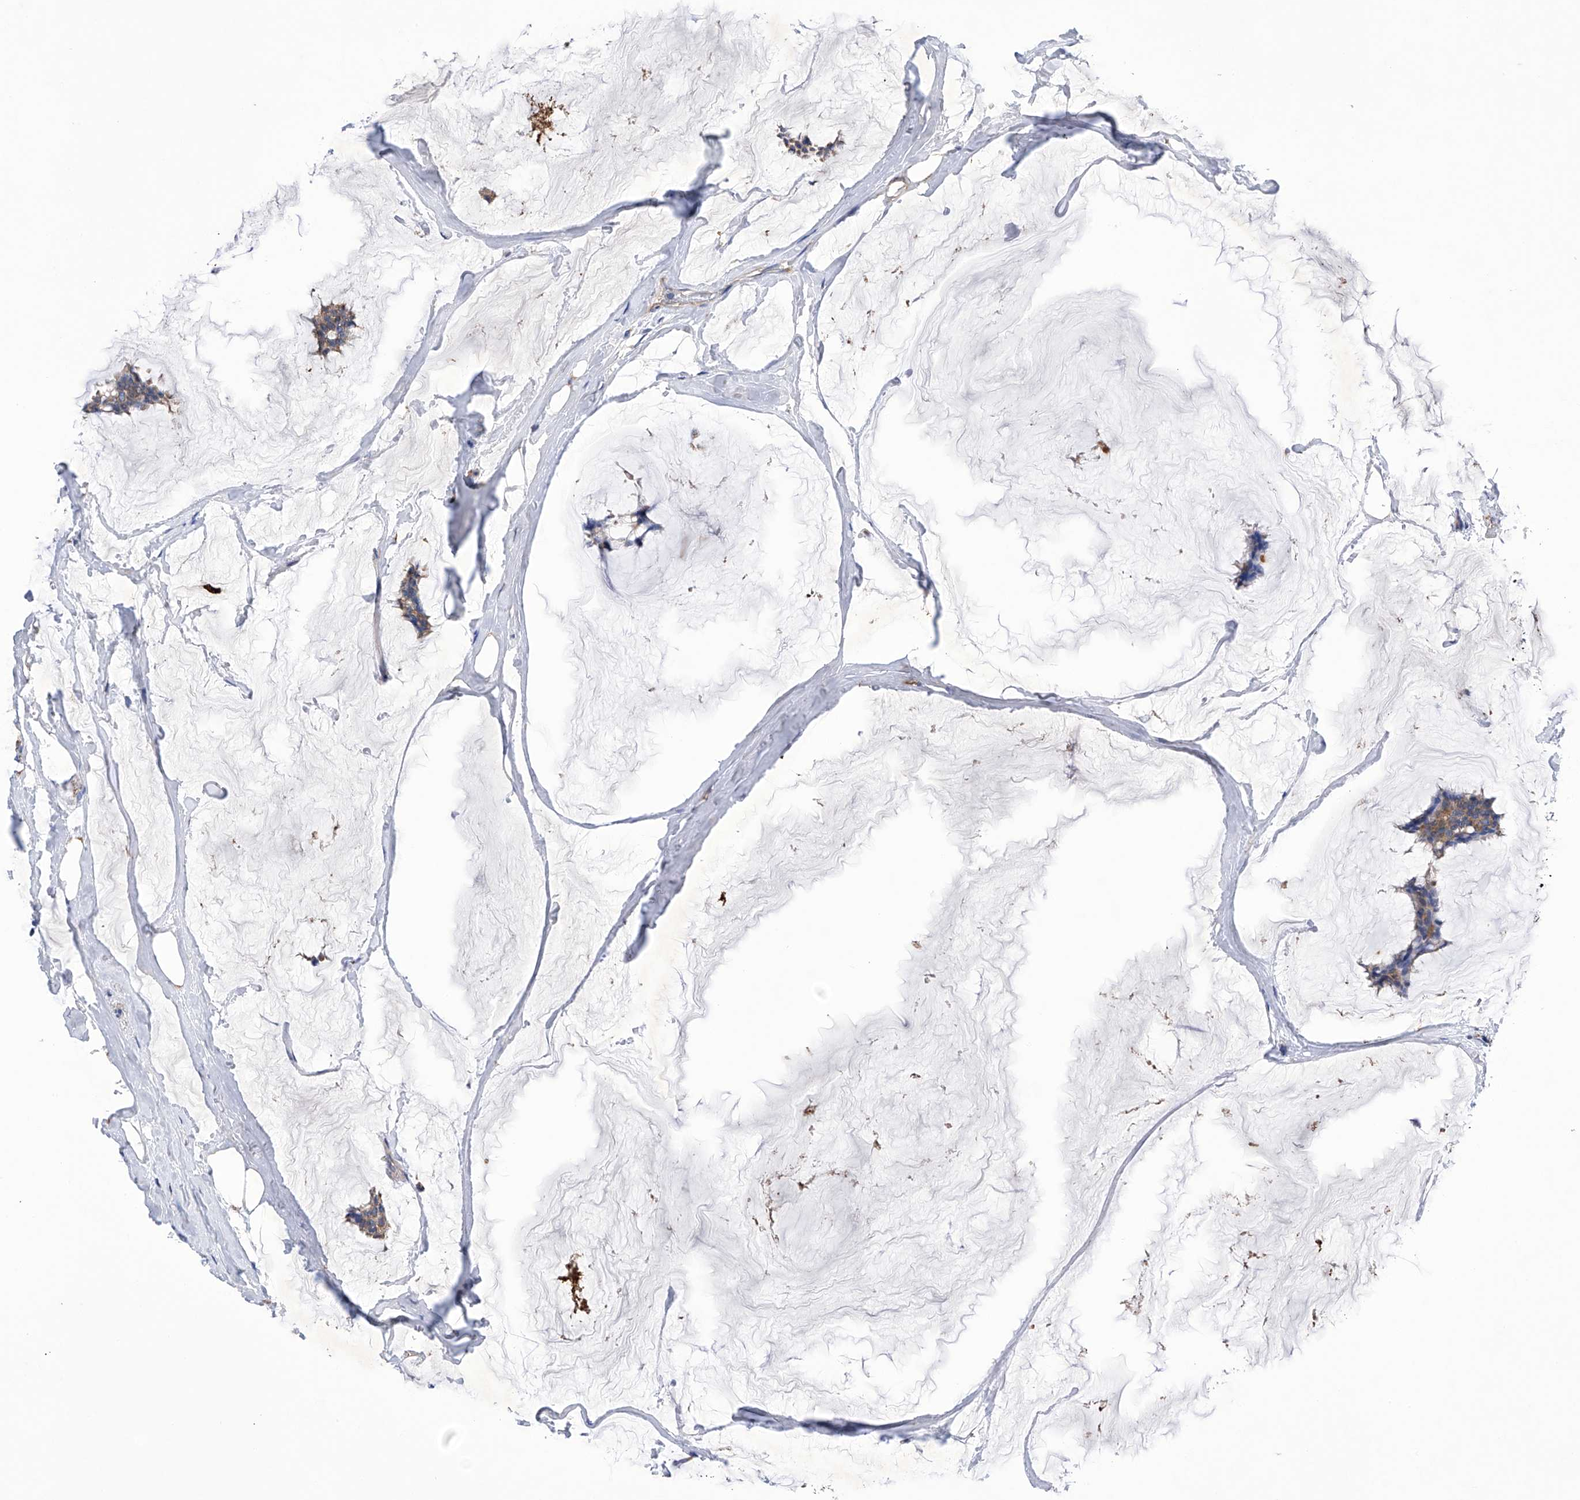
{"staining": {"intensity": "moderate", "quantity": "25%-75%", "location": "cytoplasmic/membranous"}, "tissue": "breast cancer", "cell_type": "Tumor cells", "image_type": "cancer", "snomed": [{"axis": "morphology", "description": "Duct carcinoma"}, {"axis": "topography", "description": "Breast"}], "caption": "An image of human breast cancer (intraductal carcinoma) stained for a protein demonstrates moderate cytoplasmic/membranous brown staining in tumor cells. The staining was performed using DAB (3,3'-diaminobenzidine), with brown indicating positive protein expression. Nuclei are stained blue with hematoxylin.", "gene": "EFCAB2", "patient": {"sex": "female", "age": 93}}